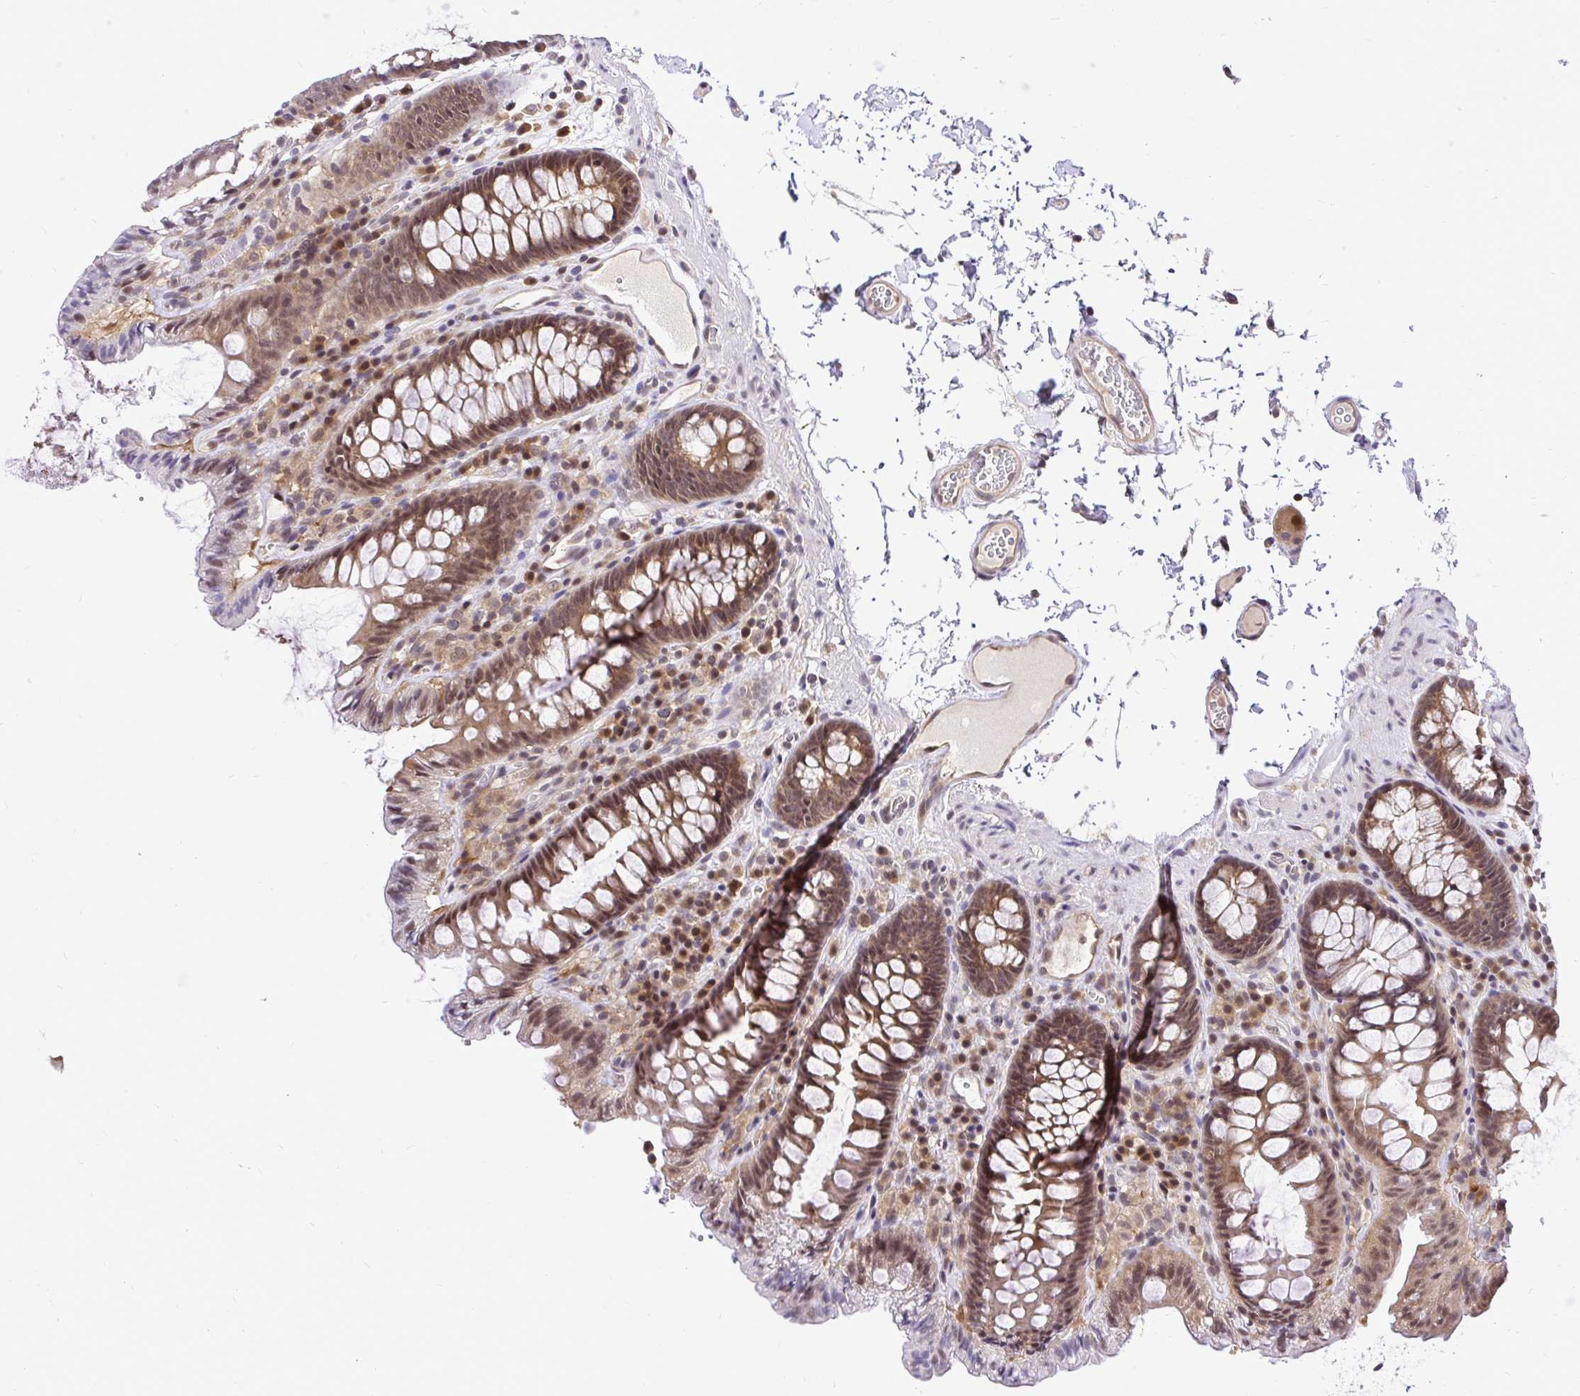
{"staining": {"intensity": "moderate", "quantity": ">75%", "location": "cytoplasmic/membranous,nuclear"}, "tissue": "colon", "cell_type": "Endothelial cells", "image_type": "normal", "snomed": [{"axis": "morphology", "description": "Normal tissue, NOS"}, {"axis": "topography", "description": "Colon"}, {"axis": "topography", "description": "Peripheral nerve tissue"}], "caption": "A brown stain labels moderate cytoplasmic/membranous,nuclear positivity of a protein in endothelial cells of benign human colon.", "gene": "UBE2M", "patient": {"sex": "male", "age": 84}}